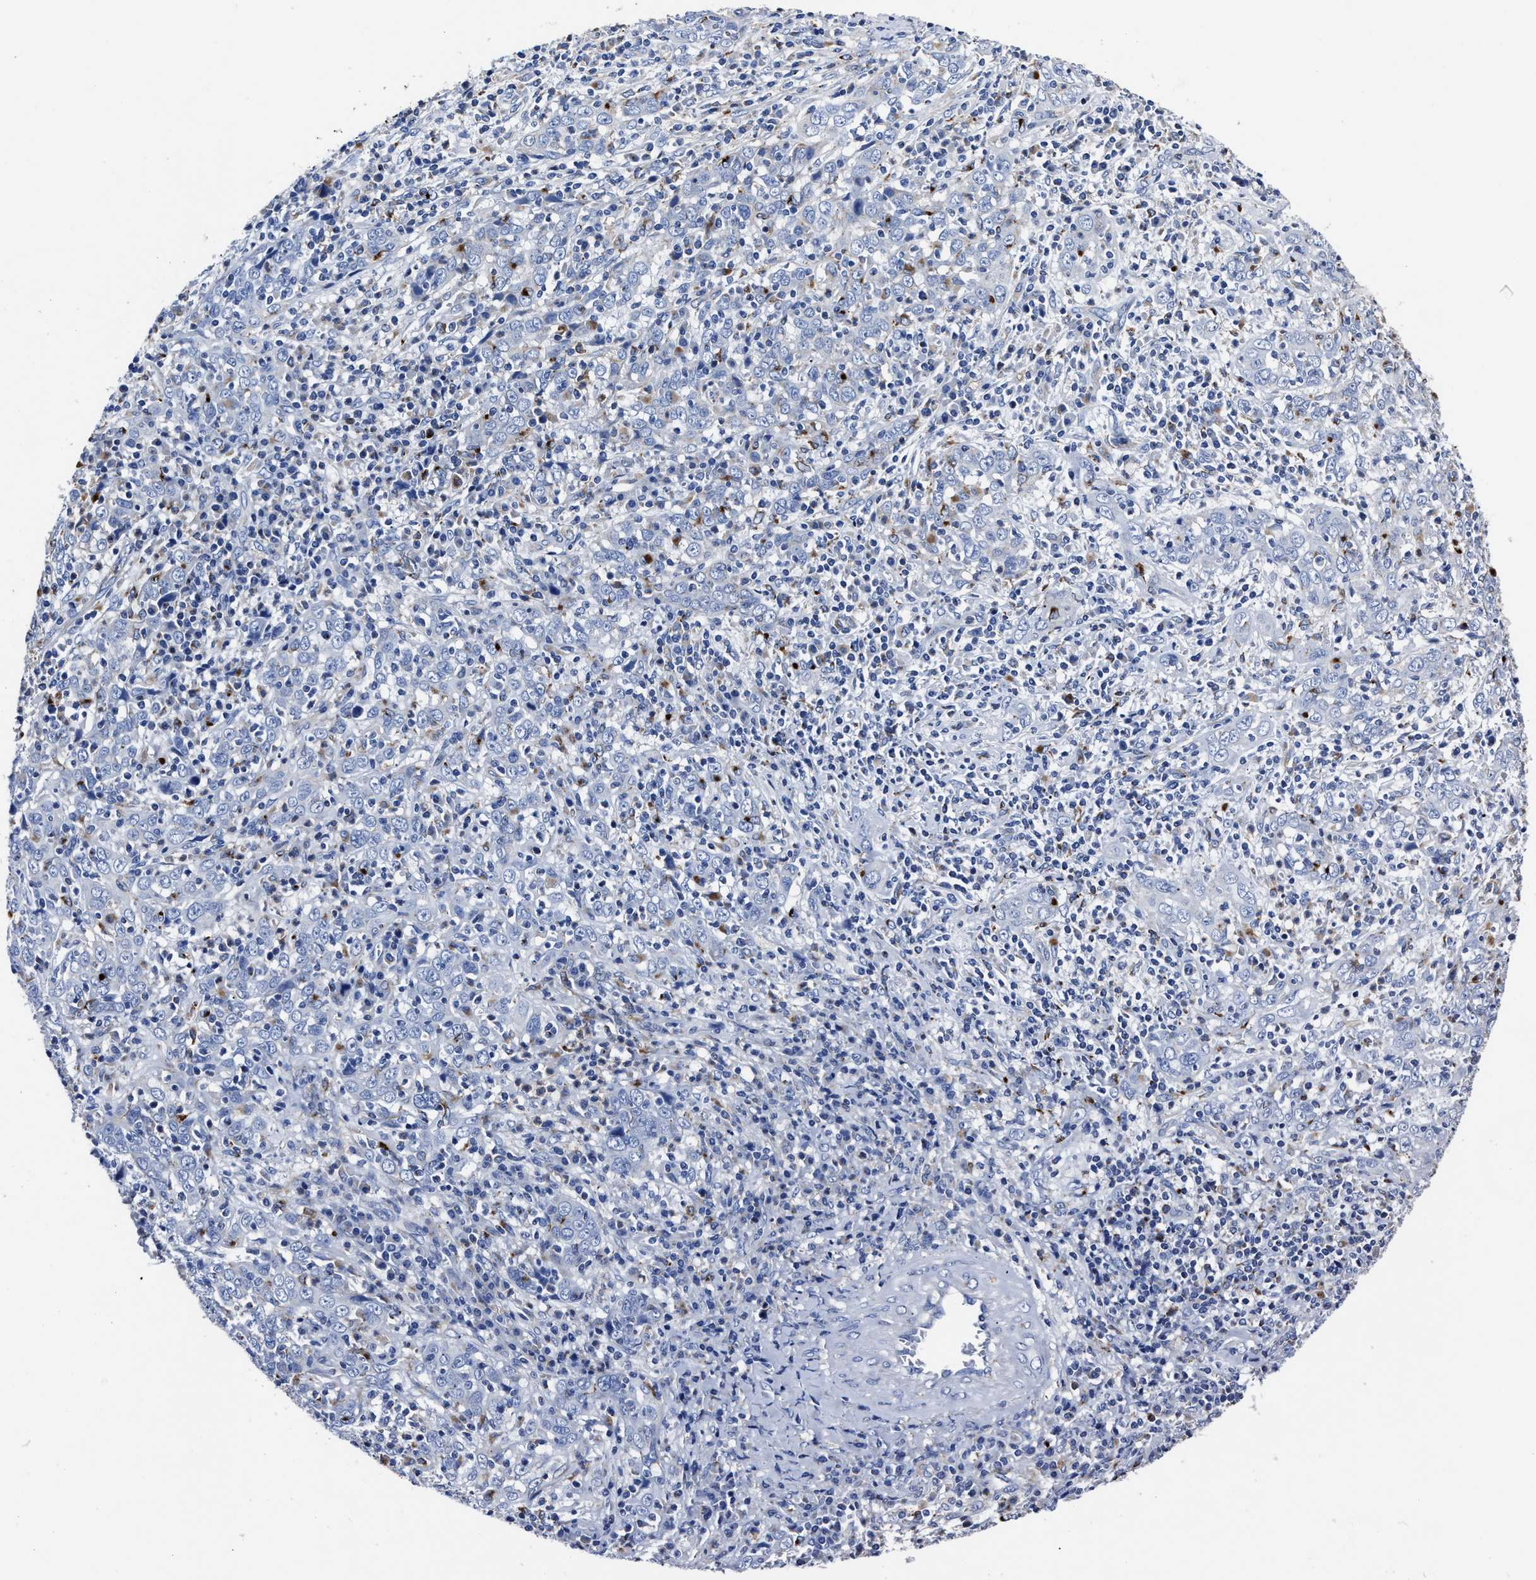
{"staining": {"intensity": "negative", "quantity": "none", "location": "none"}, "tissue": "cervical cancer", "cell_type": "Tumor cells", "image_type": "cancer", "snomed": [{"axis": "morphology", "description": "Squamous cell carcinoma, NOS"}, {"axis": "topography", "description": "Cervix"}], "caption": "Protein analysis of cervical cancer (squamous cell carcinoma) exhibits no significant staining in tumor cells. (DAB IHC with hematoxylin counter stain).", "gene": "LAMTOR4", "patient": {"sex": "female", "age": 46}}